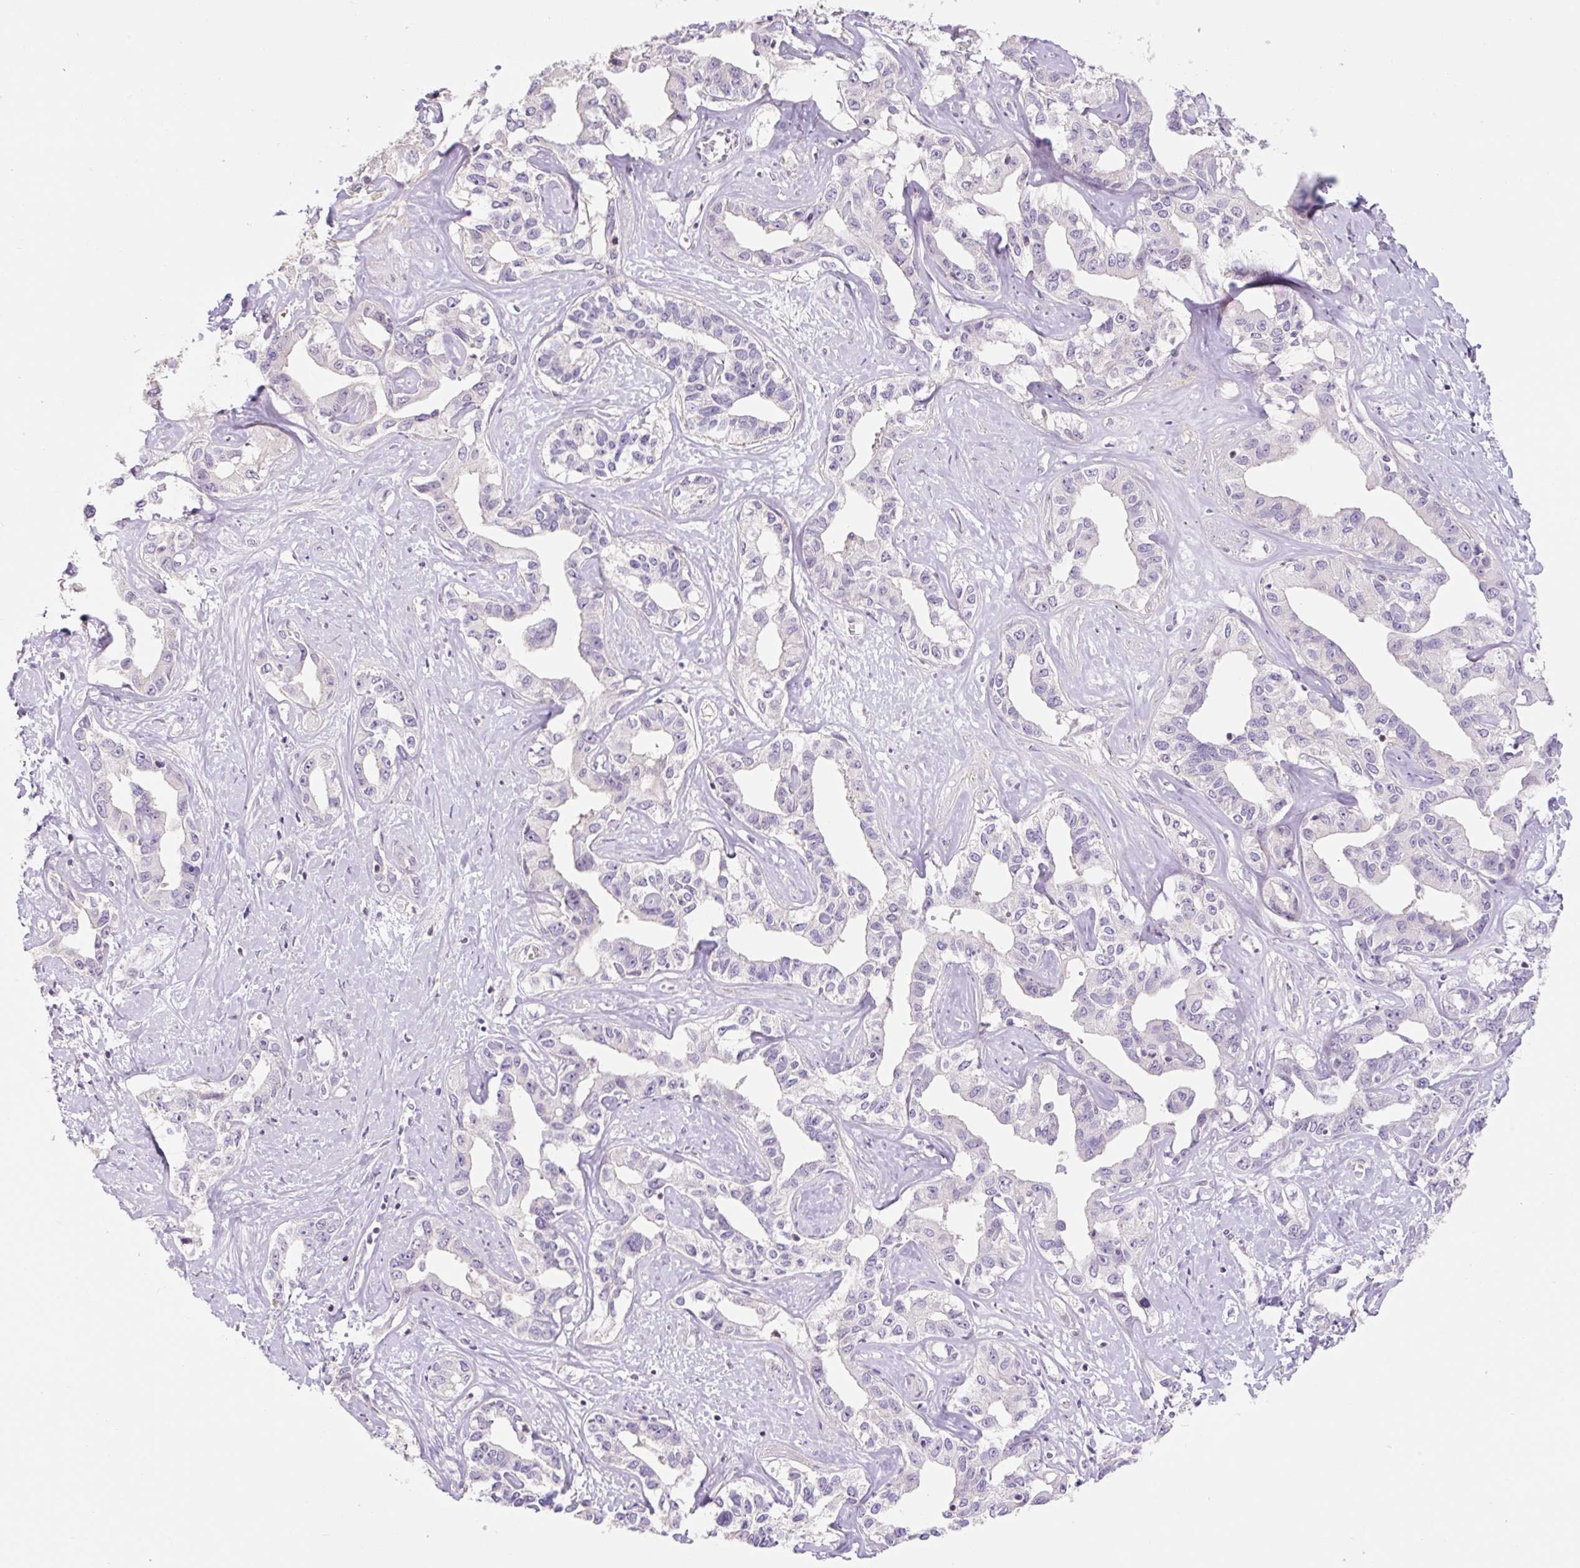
{"staining": {"intensity": "negative", "quantity": "none", "location": "none"}, "tissue": "liver cancer", "cell_type": "Tumor cells", "image_type": "cancer", "snomed": [{"axis": "morphology", "description": "Cholangiocarcinoma"}, {"axis": "topography", "description": "Liver"}], "caption": "Immunohistochemical staining of human cholangiocarcinoma (liver) shows no significant staining in tumor cells.", "gene": "ZNF552", "patient": {"sex": "male", "age": 59}}